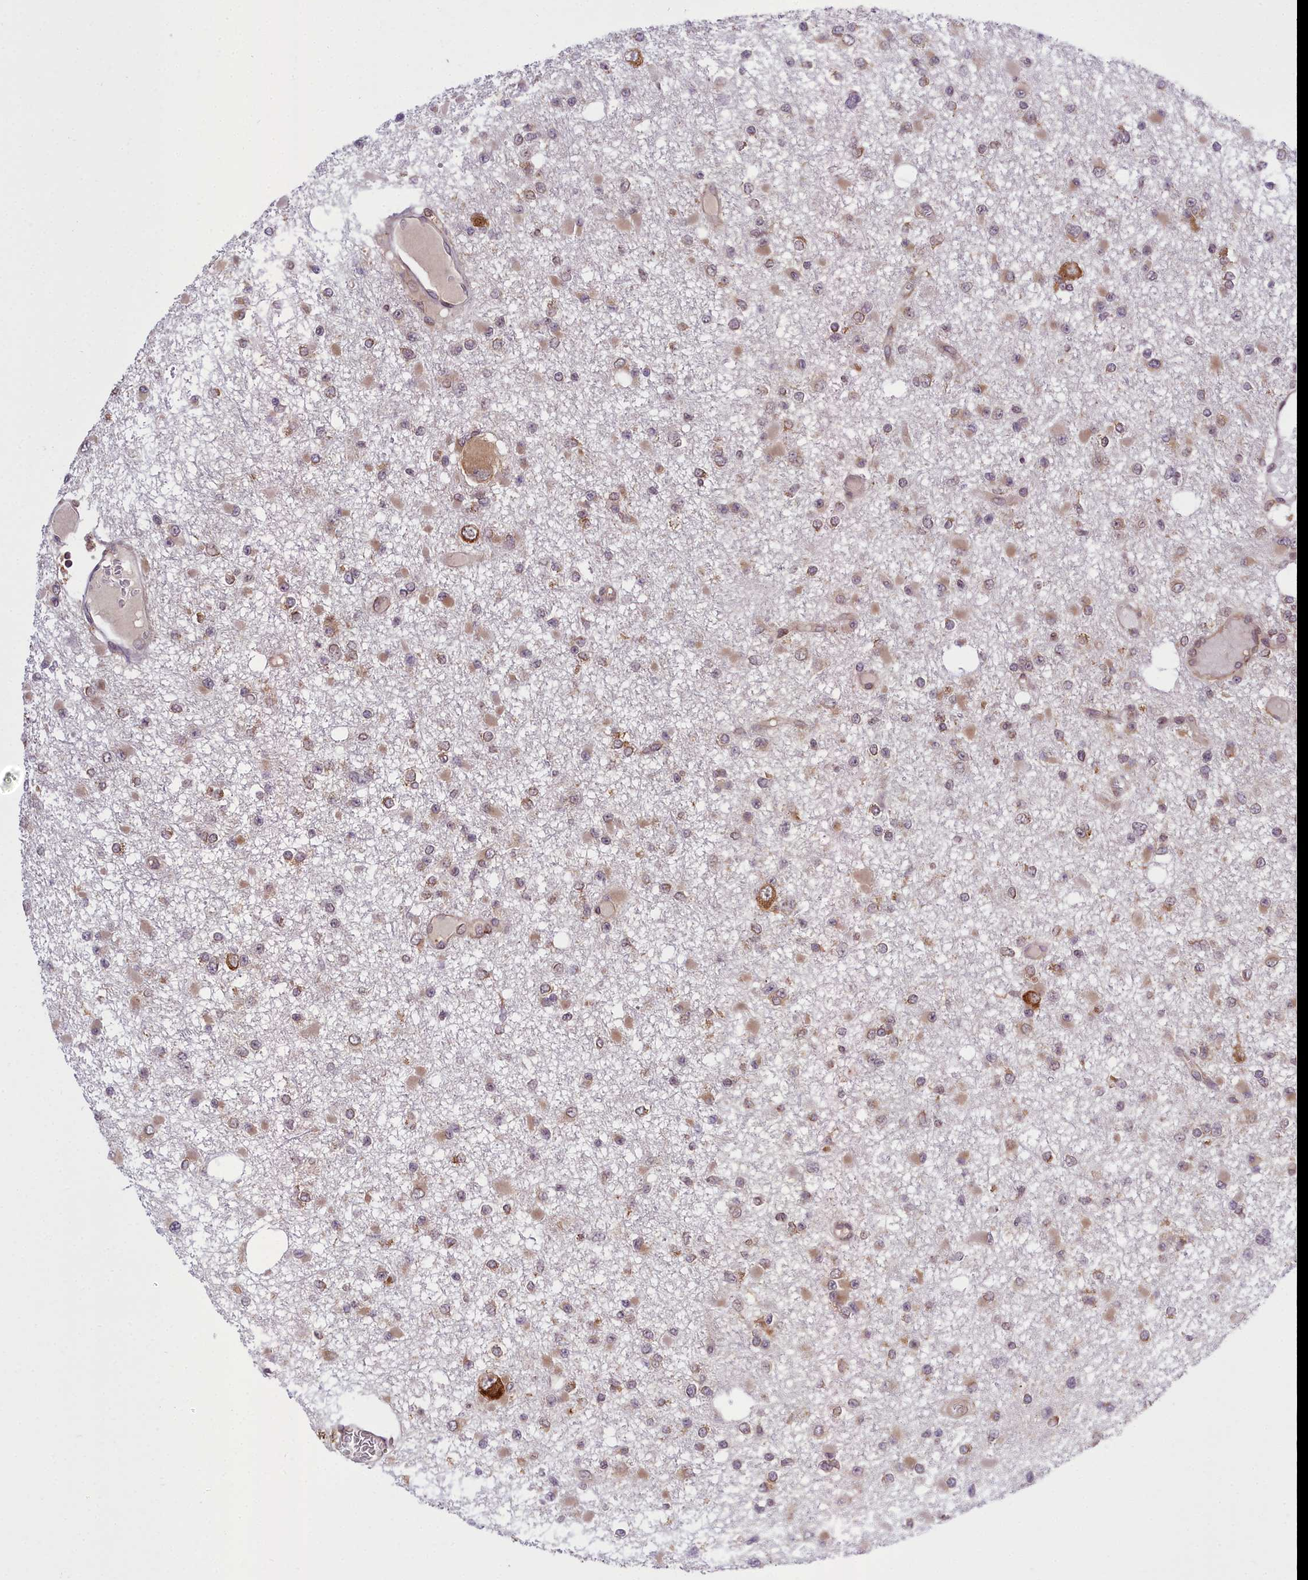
{"staining": {"intensity": "moderate", "quantity": "<25%", "location": "cytoplasmic/membranous"}, "tissue": "glioma", "cell_type": "Tumor cells", "image_type": "cancer", "snomed": [{"axis": "morphology", "description": "Glioma, malignant, Low grade"}, {"axis": "topography", "description": "Brain"}], "caption": "IHC micrograph of human glioma stained for a protein (brown), which displays low levels of moderate cytoplasmic/membranous positivity in about <25% of tumor cells.", "gene": "DHCR7", "patient": {"sex": "female", "age": 22}}